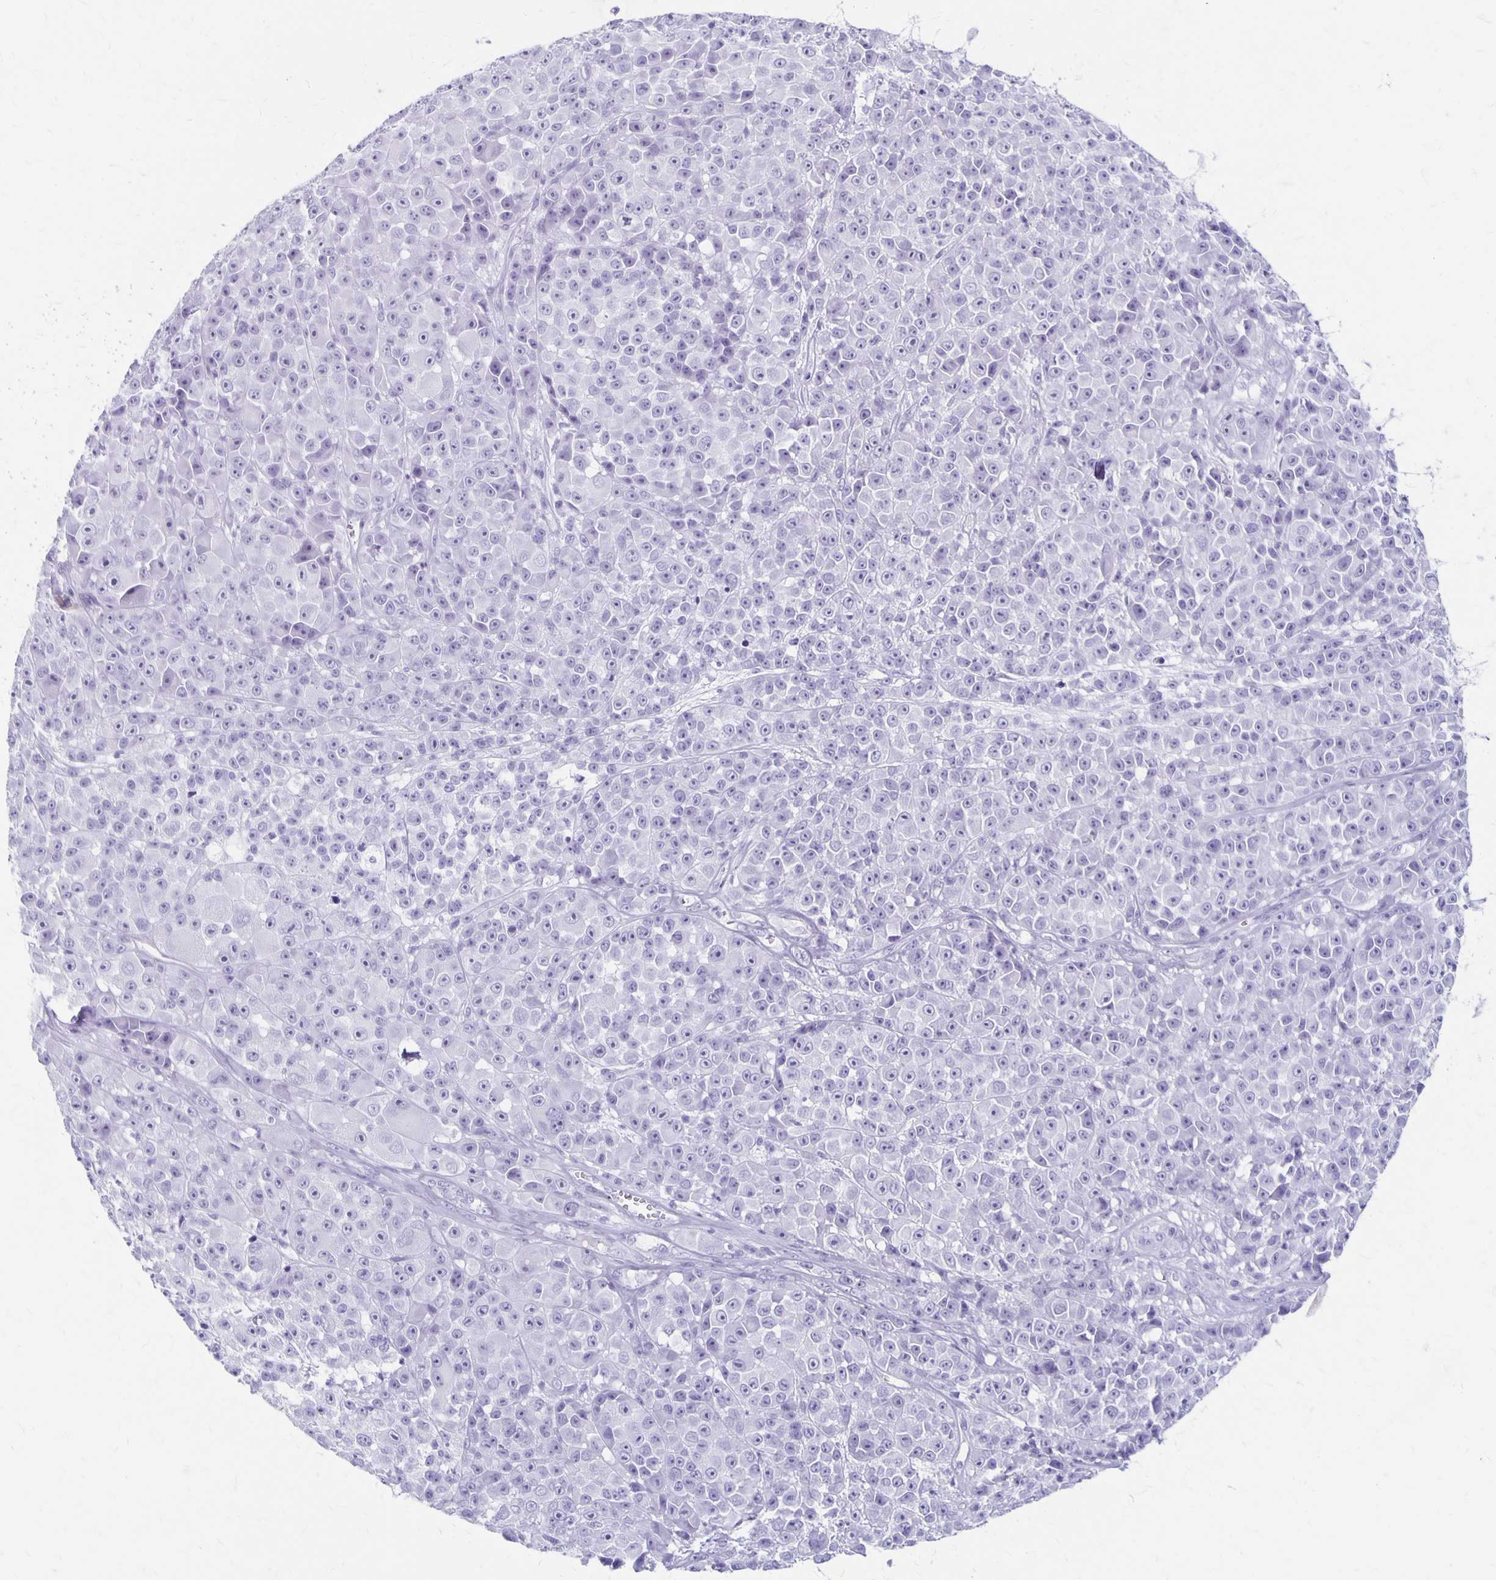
{"staining": {"intensity": "negative", "quantity": "none", "location": "none"}, "tissue": "melanoma", "cell_type": "Tumor cells", "image_type": "cancer", "snomed": [{"axis": "morphology", "description": "Malignant melanoma, NOS"}, {"axis": "topography", "description": "Skin"}, {"axis": "topography", "description": "Skin of back"}], "caption": "Immunohistochemical staining of malignant melanoma exhibits no significant positivity in tumor cells.", "gene": "MAGEC2", "patient": {"sex": "male", "age": 91}}